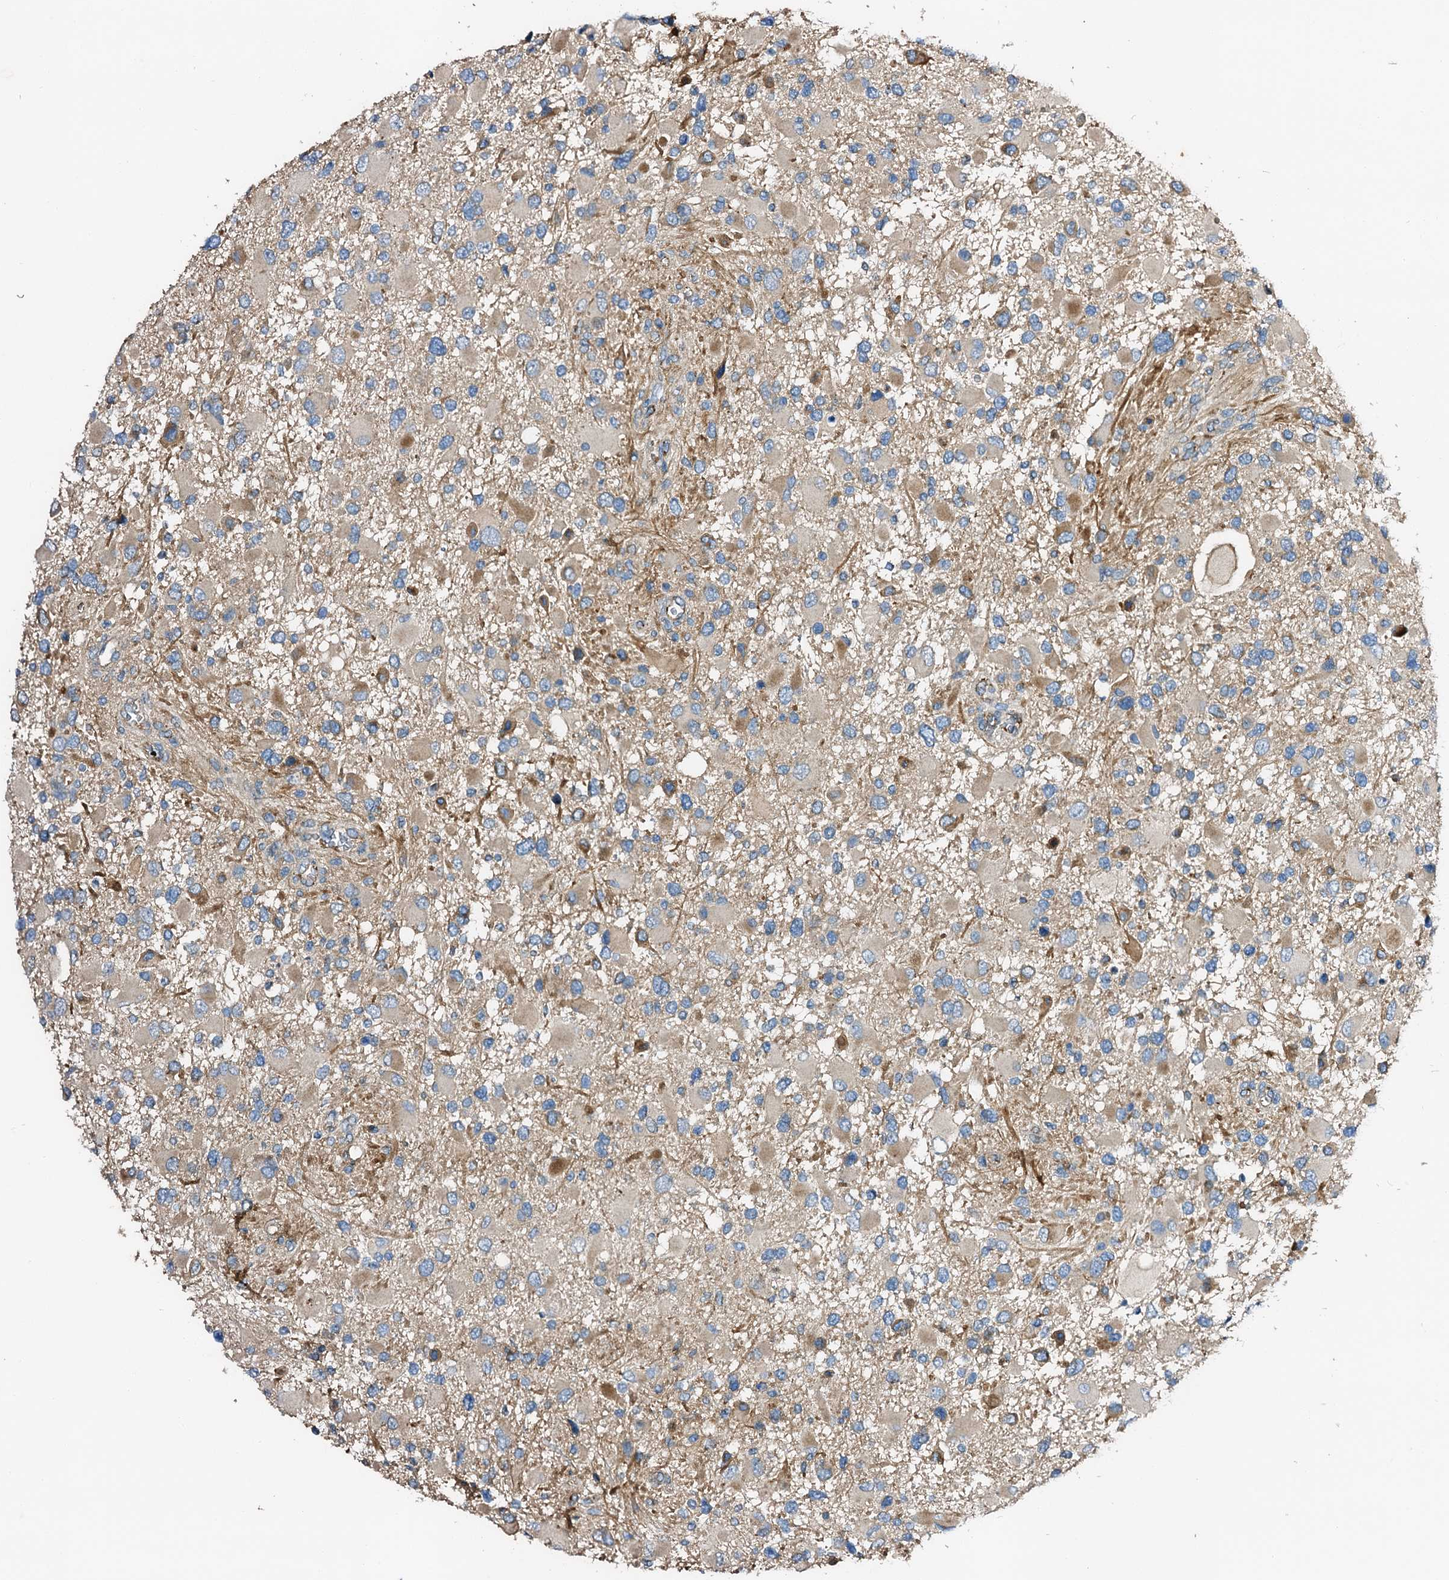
{"staining": {"intensity": "moderate", "quantity": "<25%", "location": "cytoplasmic/membranous"}, "tissue": "glioma", "cell_type": "Tumor cells", "image_type": "cancer", "snomed": [{"axis": "morphology", "description": "Glioma, malignant, High grade"}, {"axis": "topography", "description": "Brain"}], "caption": "Brown immunohistochemical staining in glioma displays moderate cytoplasmic/membranous expression in about <25% of tumor cells.", "gene": "FIBIN", "patient": {"sex": "male", "age": 53}}